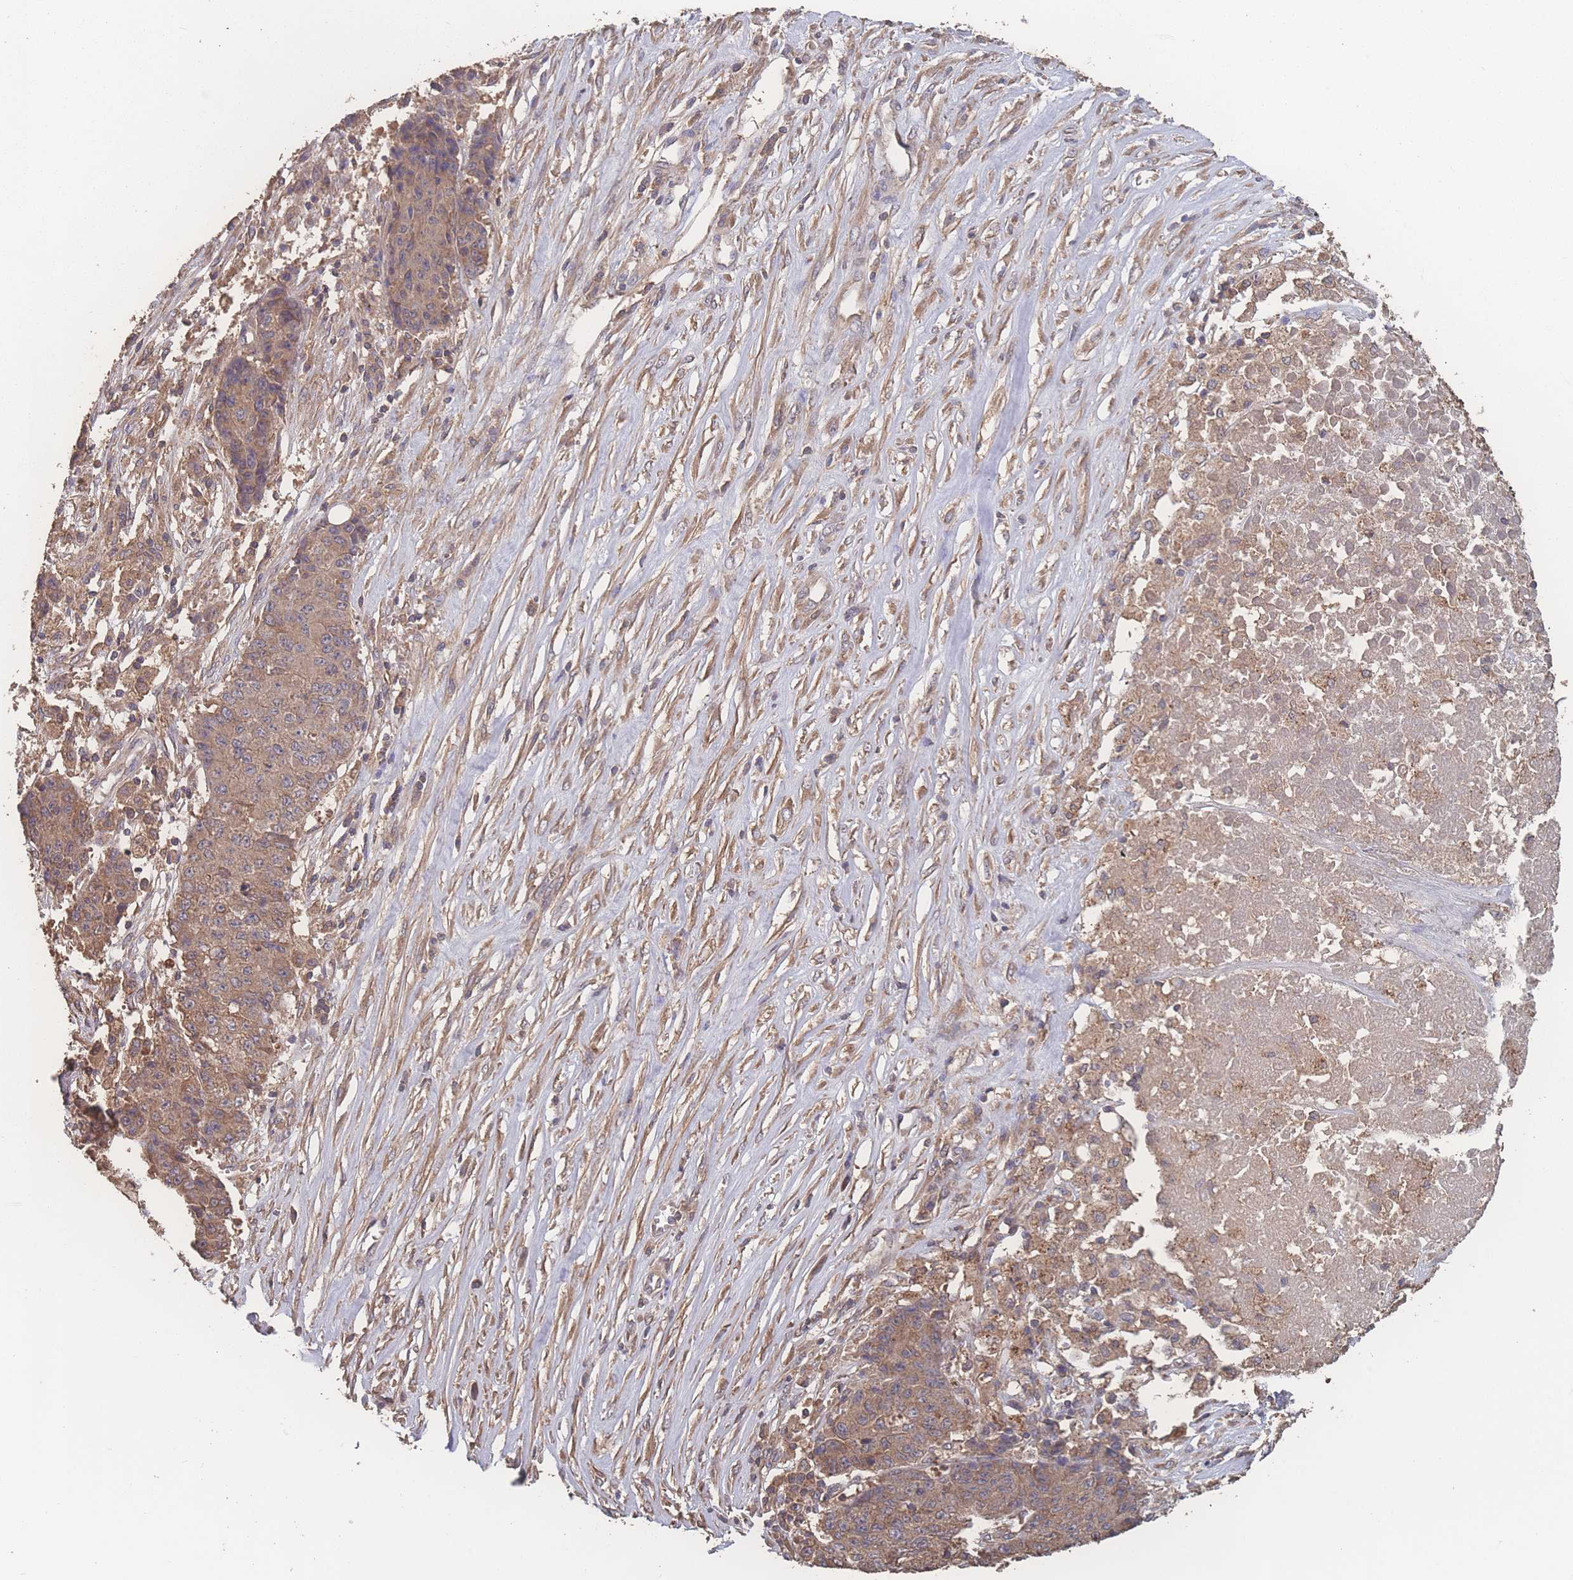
{"staining": {"intensity": "moderate", "quantity": "25%-75%", "location": "cytoplasmic/membranous"}, "tissue": "ovarian cancer", "cell_type": "Tumor cells", "image_type": "cancer", "snomed": [{"axis": "morphology", "description": "Carcinoma, endometroid"}, {"axis": "topography", "description": "Ovary"}], "caption": "Ovarian cancer (endometroid carcinoma) tissue exhibits moderate cytoplasmic/membranous positivity in about 25%-75% of tumor cells", "gene": "ATXN10", "patient": {"sex": "female", "age": 42}}